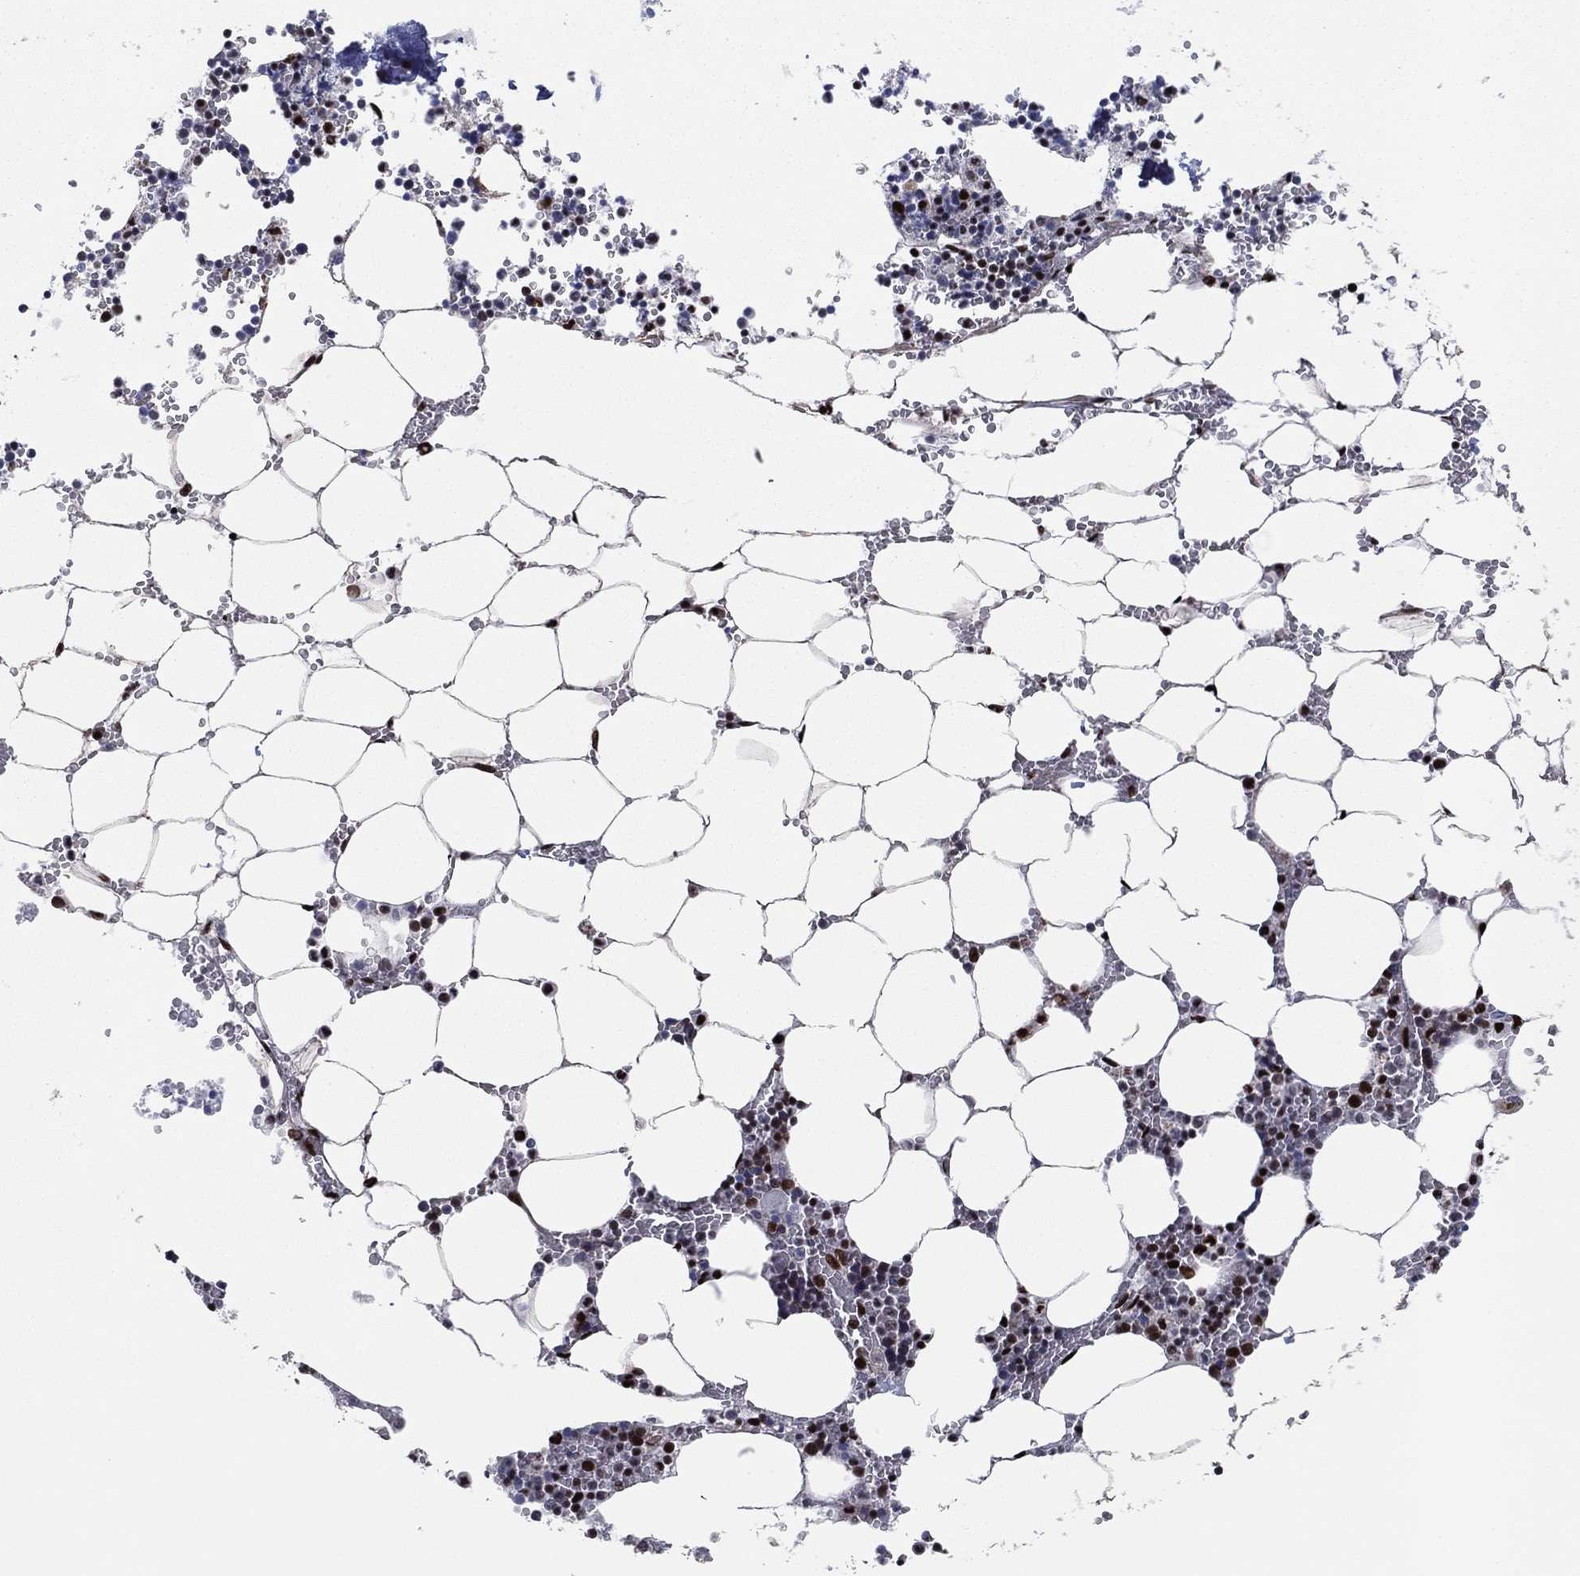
{"staining": {"intensity": "strong", "quantity": "25%-75%", "location": "nuclear"}, "tissue": "bone marrow", "cell_type": "Hematopoietic cells", "image_type": "normal", "snomed": [{"axis": "morphology", "description": "Normal tissue, NOS"}, {"axis": "topography", "description": "Bone marrow"}], "caption": "Immunohistochemical staining of benign bone marrow reveals high levels of strong nuclear expression in about 25%-75% of hematopoietic cells.", "gene": "TP53BP1", "patient": {"sex": "female", "age": 64}}